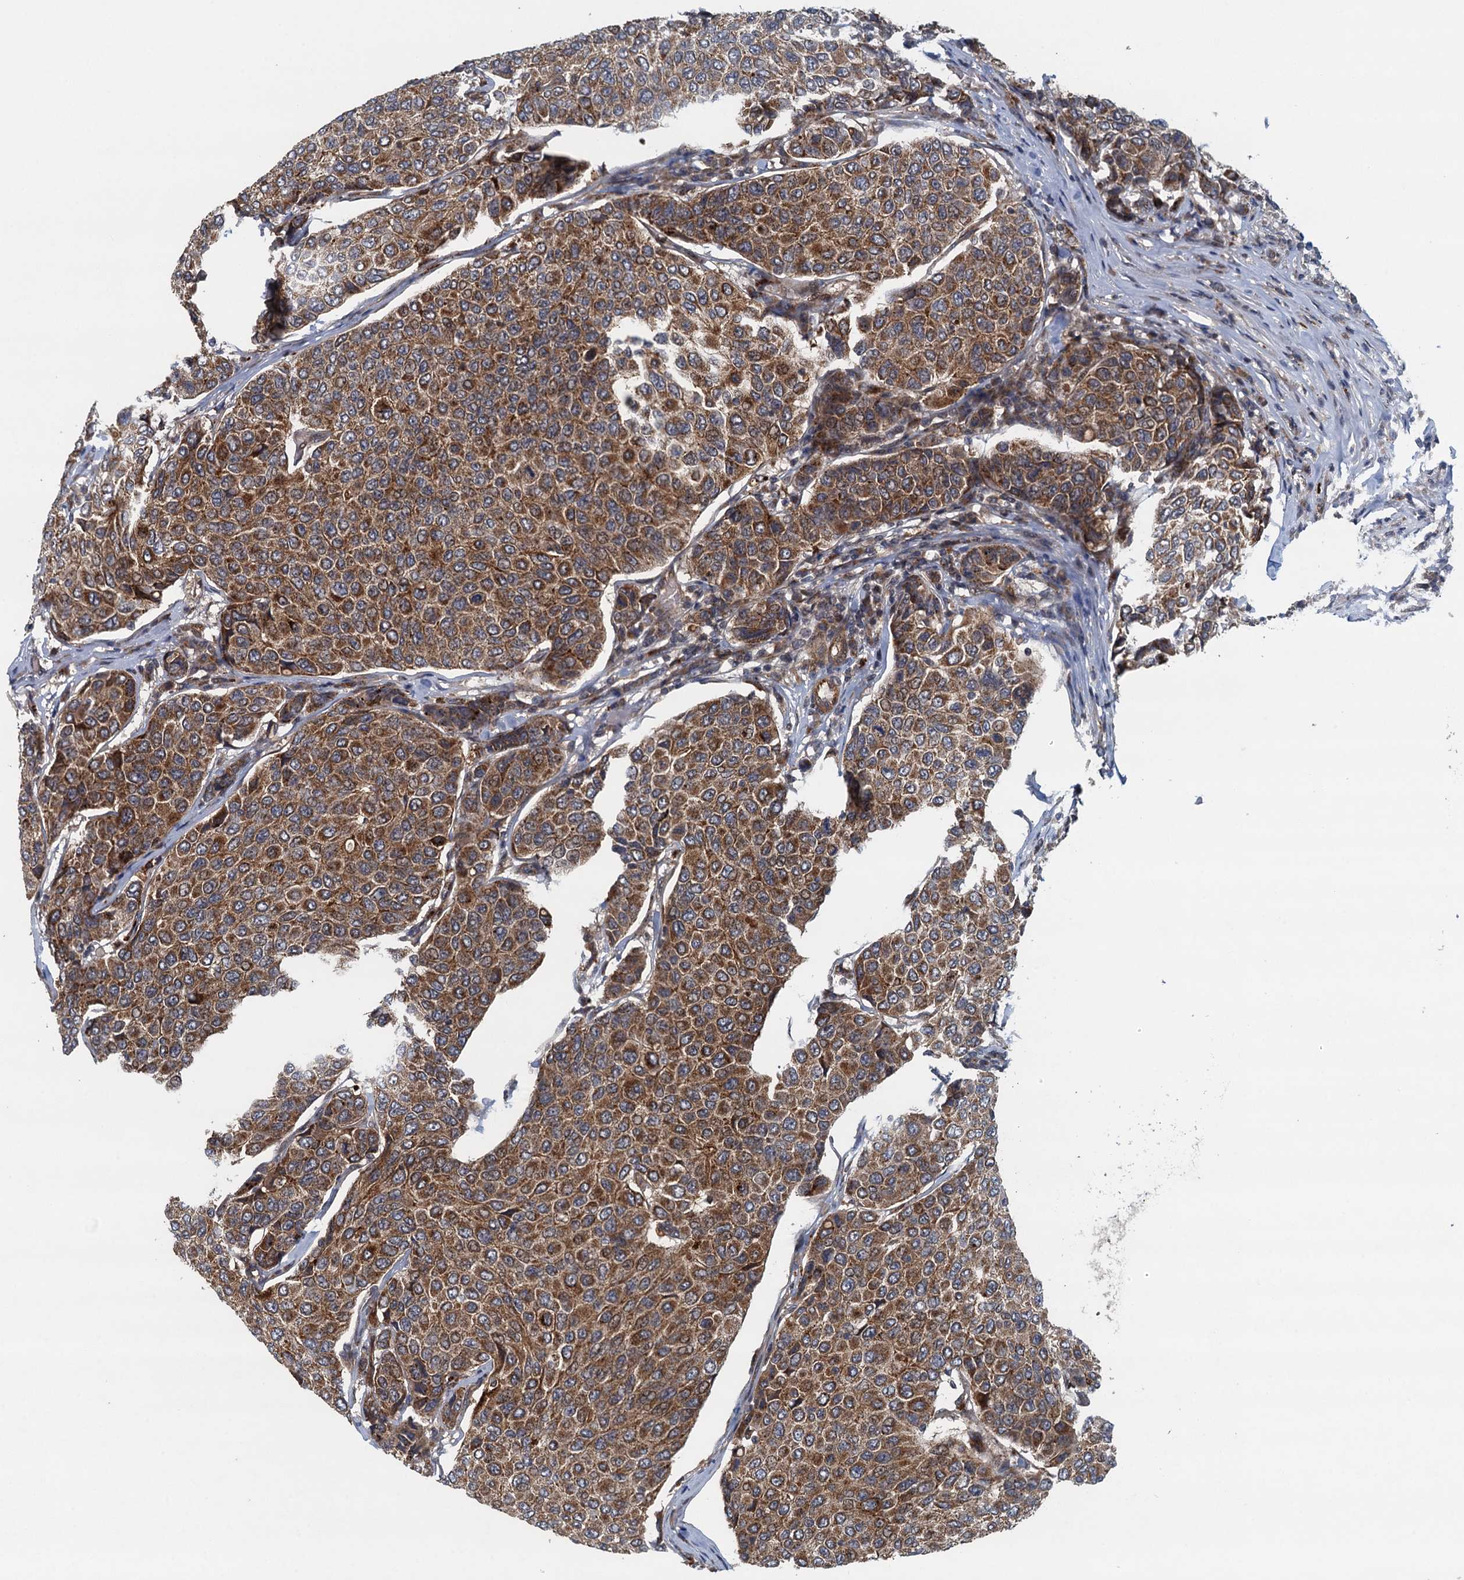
{"staining": {"intensity": "moderate", "quantity": ">75%", "location": "cytoplasmic/membranous"}, "tissue": "breast cancer", "cell_type": "Tumor cells", "image_type": "cancer", "snomed": [{"axis": "morphology", "description": "Duct carcinoma"}, {"axis": "topography", "description": "Breast"}], "caption": "Immunohistochemical staining of human breast cancer exhibits medium levels of moderate cytoplasmic/membranous protein positivity in about >75% of tumor cells.", "gene": "NLRP10", "patient": {"sex": "female", "age": 55}}